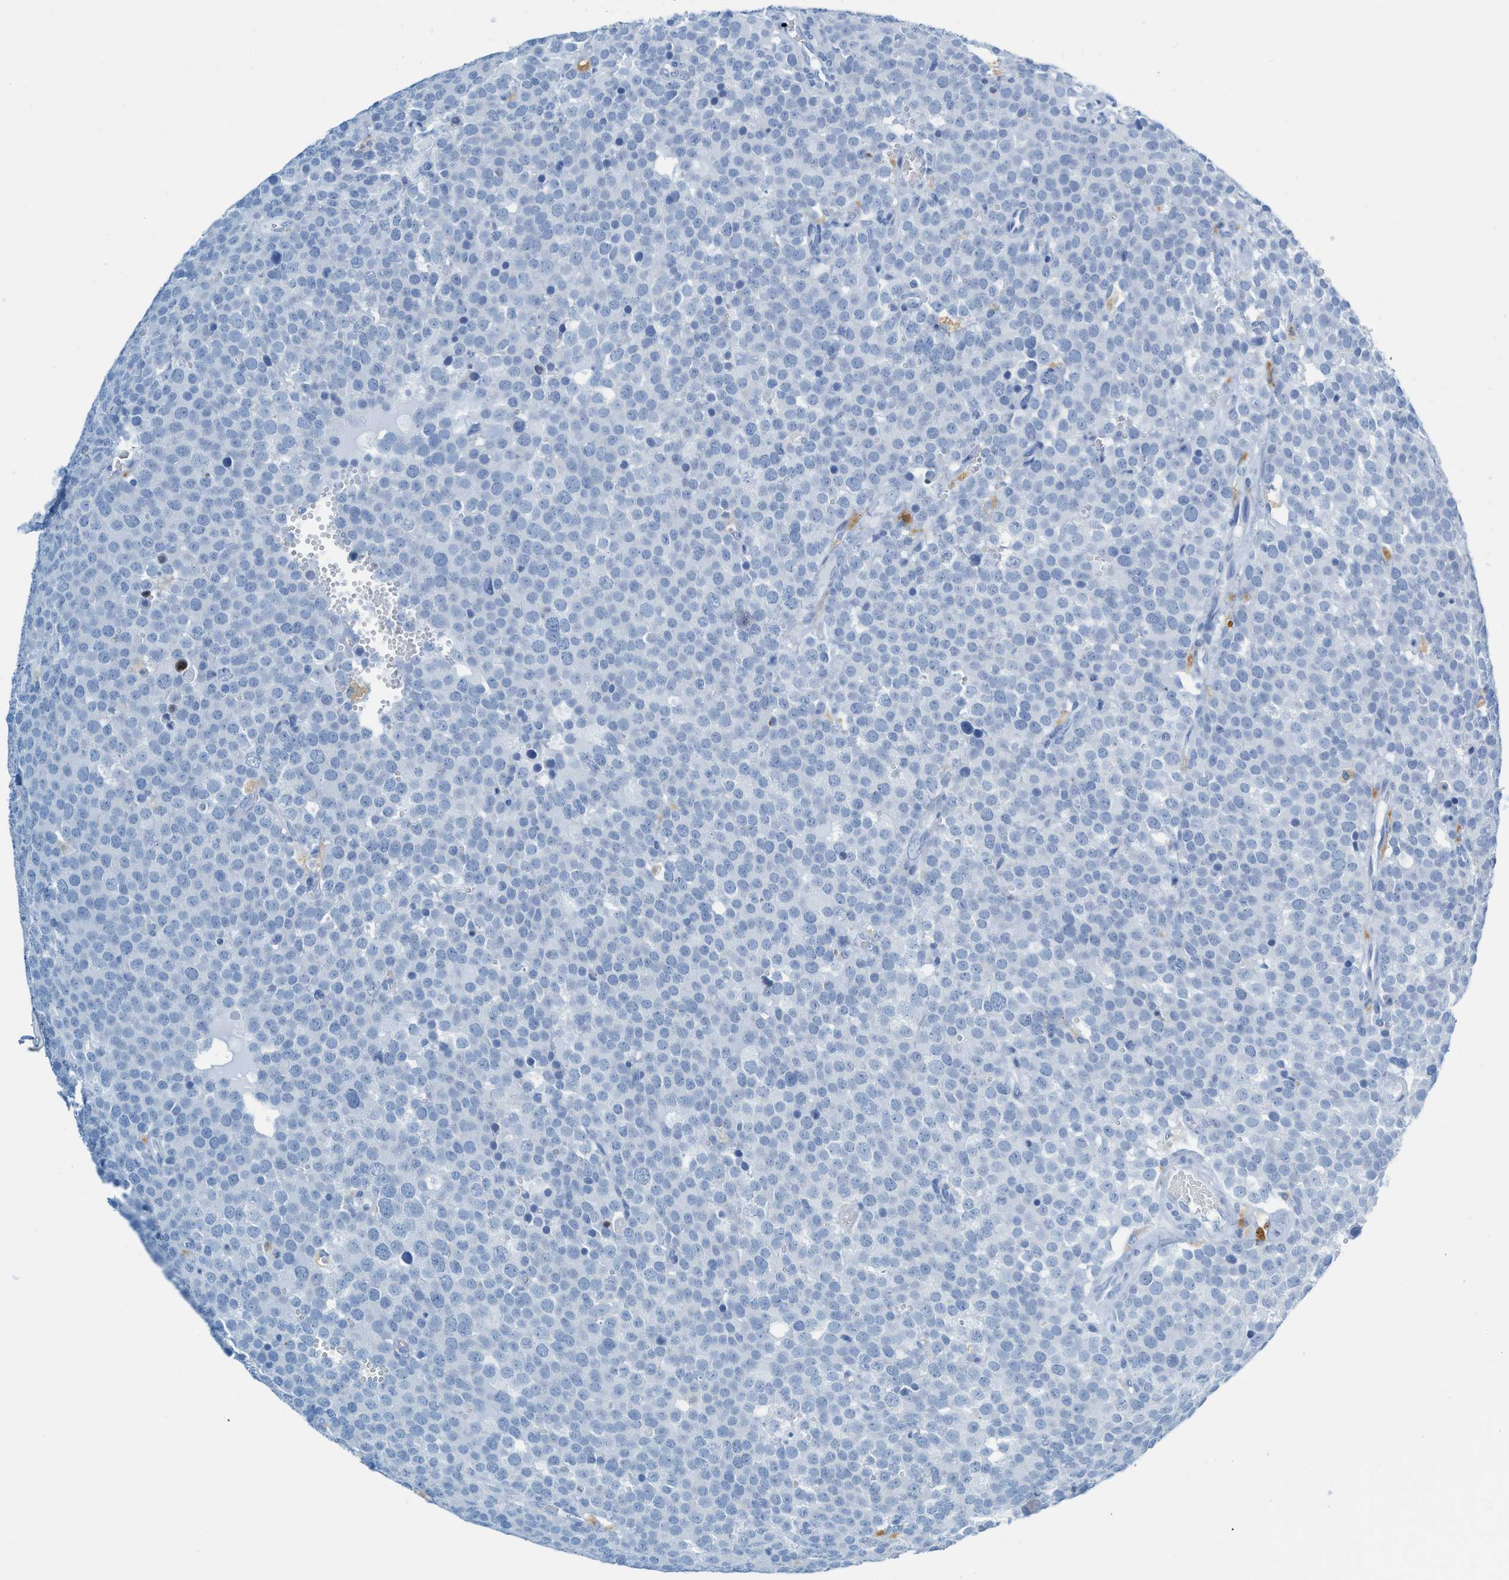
{"staining": {"intensity": "negative", "quantity": "none", "location": "none"}, "tissue": "testis cancer", "cell_type": "Tumor cells", "image_type": "cancer", "snomed": [{"axis": "morphology", "description": "Normal tissue, NOS"}, {"axis": "morphology", "description": "Seminoma, NOS"}, {"axis": "topography", "description": "Testis"}], "caption": "Tumor cells are negative for brown protein staining in testis cancer.", "gene": "C21orf62", "patient": {"sex": "male", "age": 71}}